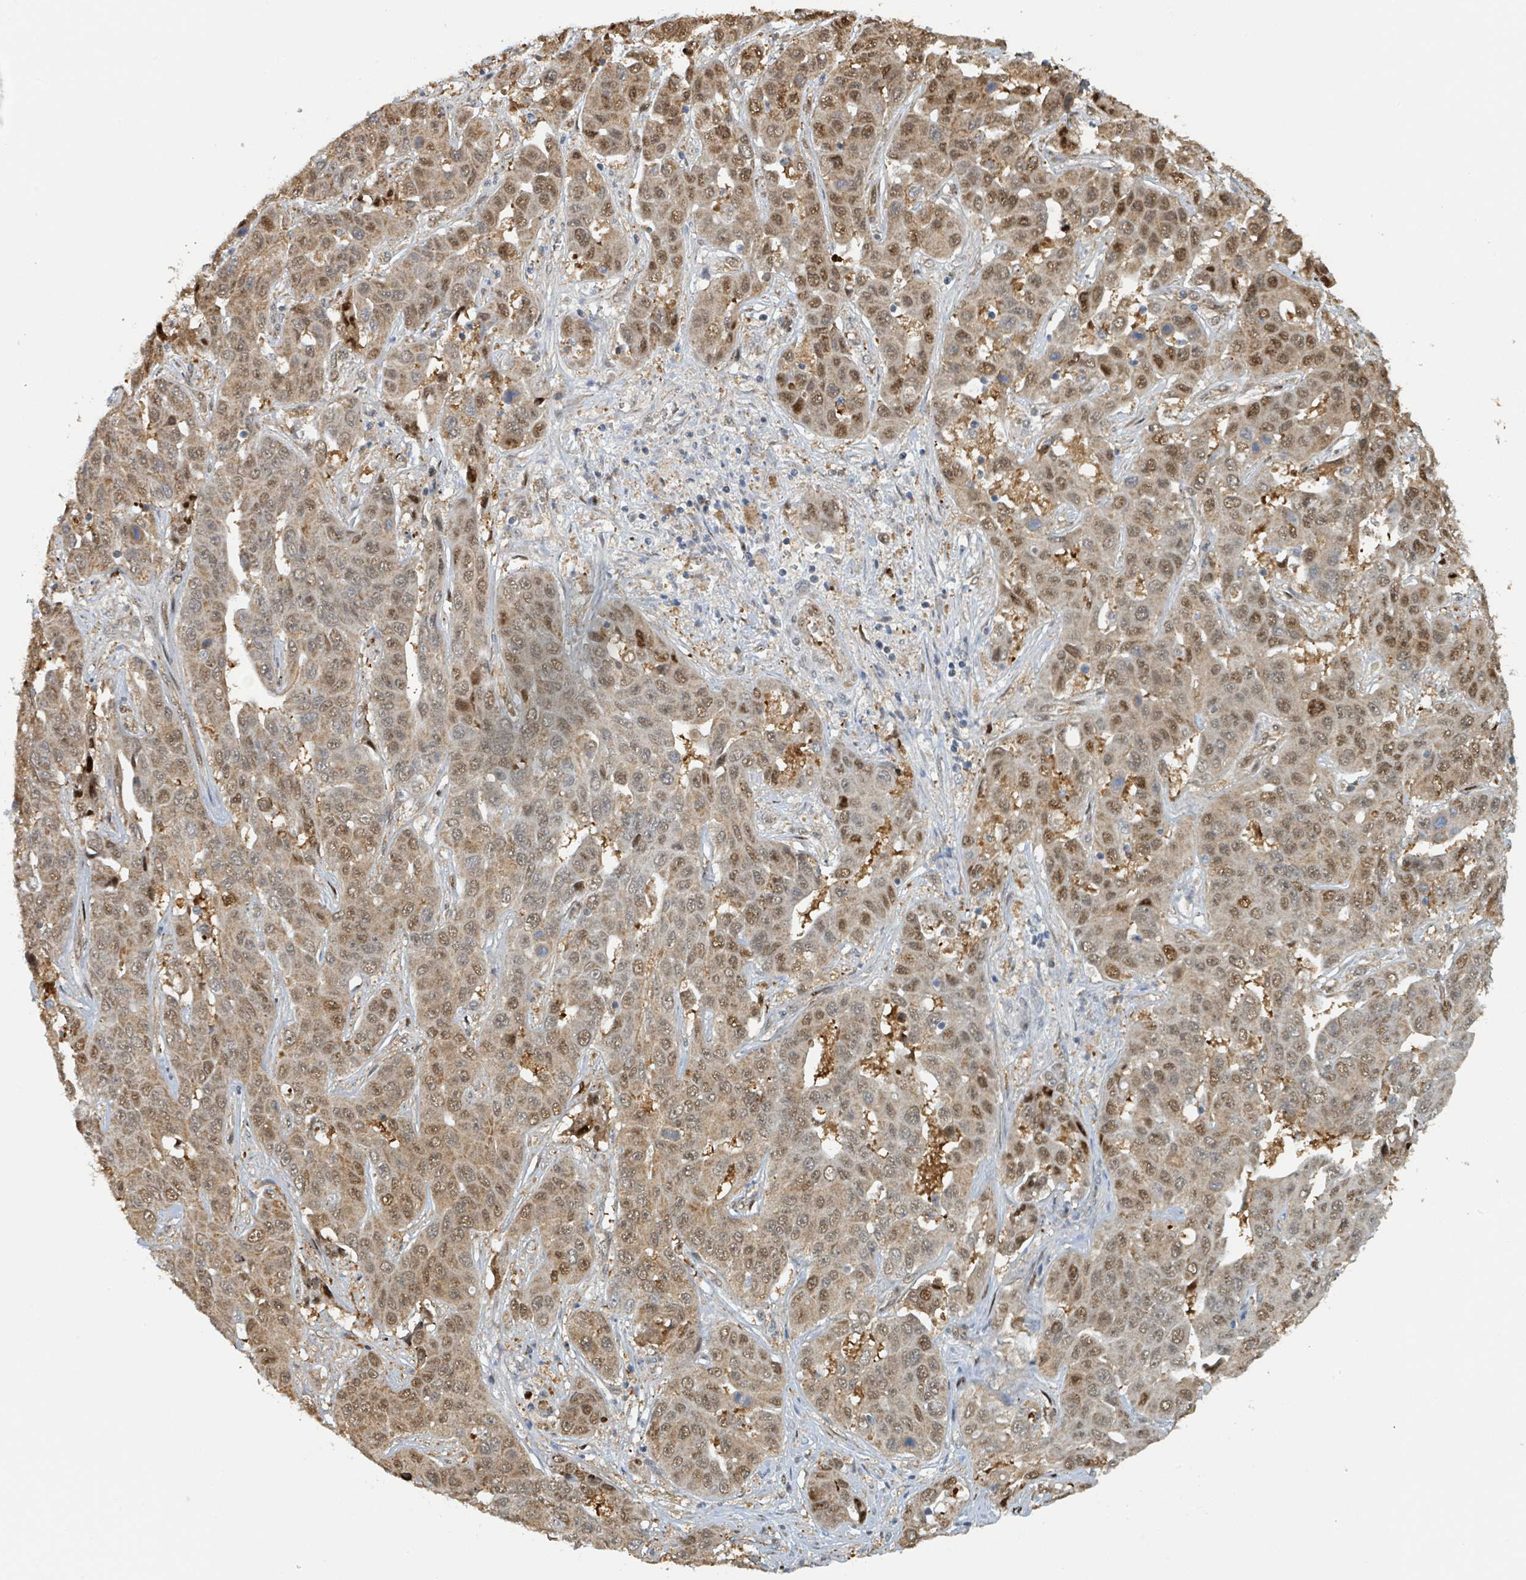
{"staining": {"intensity": "moderate", "quantity": ">75%", "location": "cytoplasmic/membranous,nuclear"}, "tissue": "liver cancer", "cell_type": "Tumor cells", "image_type": "cancer", "snomed": [{"axis": "morphology", "description": "Cholangiocarcinoma"}, {"axis": "topography", "description": "Liver"}], "caption": "About >75% of tumor cells in liver cancer reveal moderate cytoplasmic/membranous and nuclear protein positivity as visualized by brown immunohistochemical staining.", "gene": "PSMB7", "patient": {"sex": "female", "age": 52}}